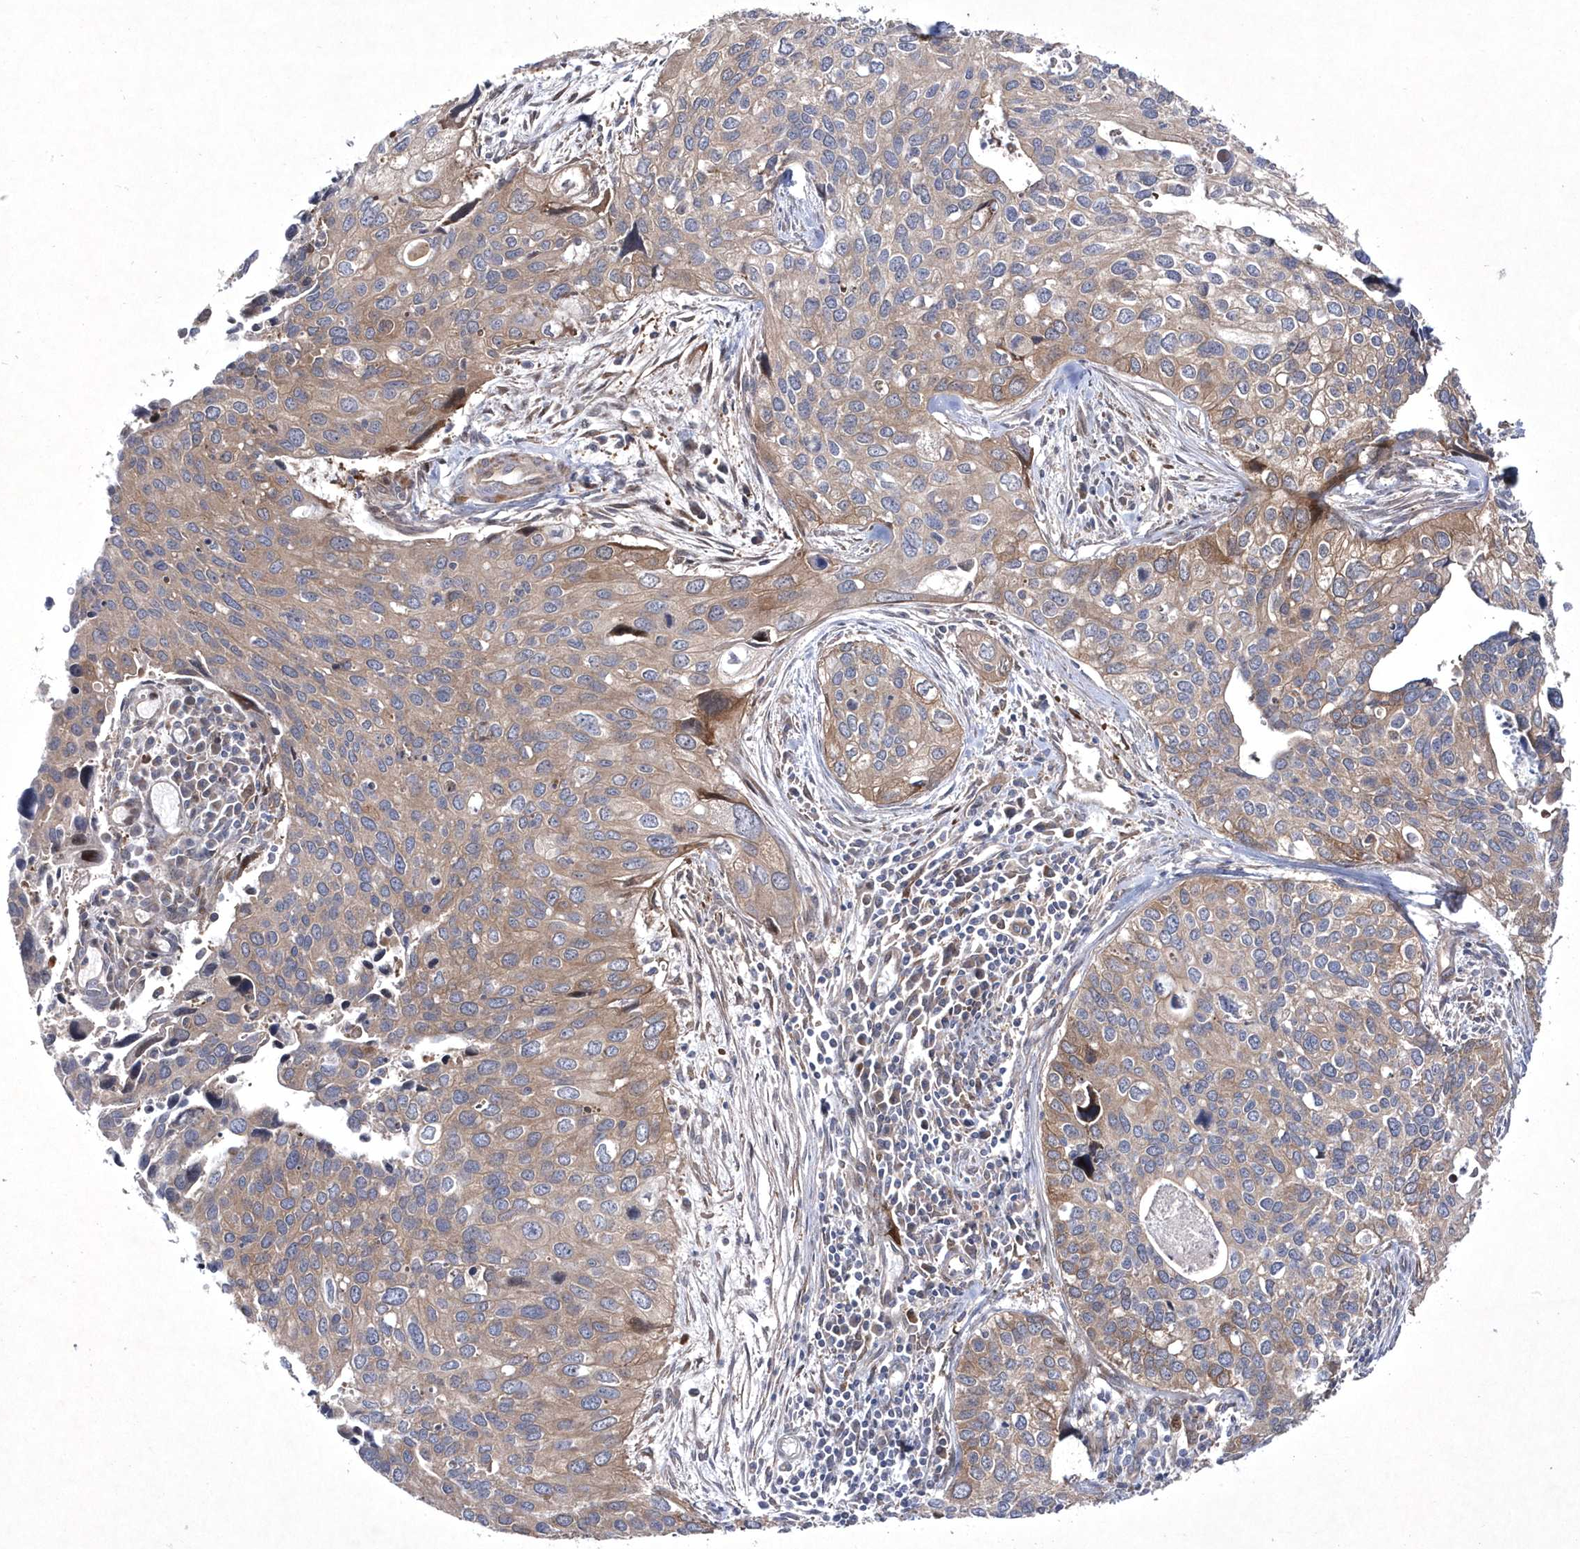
{"staining": {"intensity": "weak", "quantity": ">75%", "location": "cytoplasmic/membranous"}, "tissue": "cervical cancer", "cell_type": "Tumor cells", "image_type": "cancer", "snomed": [{"axis": "morphology", "description": "Squamous cell carcinoma, NOS"}, {"axis": "topography", "description": "Cervix"}], "caption": "A micrograph of cervical squamous cell carcinoma stained for a protein reveals weak cytoplasmic/membranous brown staining in tumor cells.", "gene": "DSPP", "patient": {"sex": "female", "age": 55}}